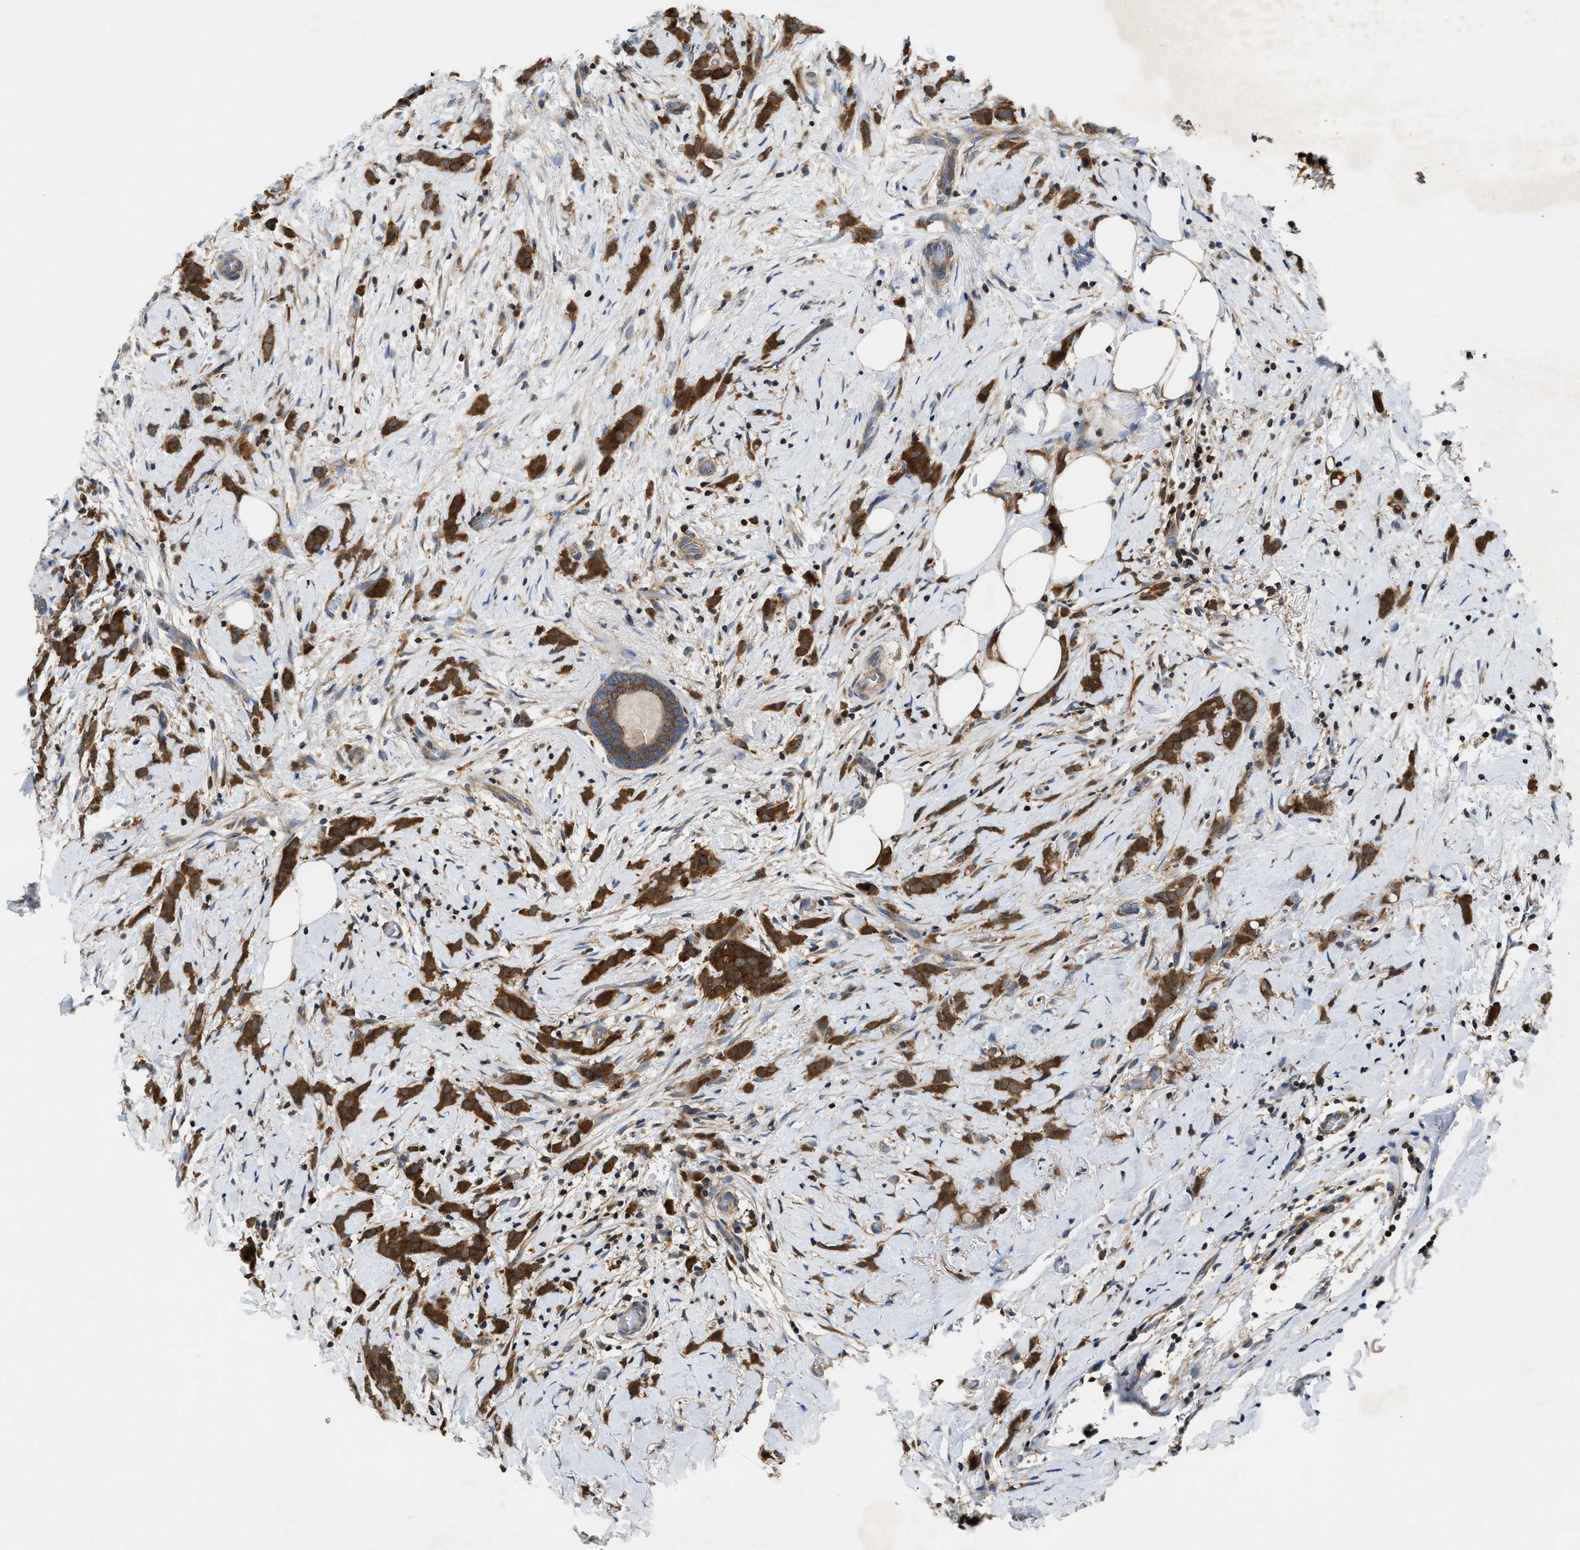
{"staining": {"intensity": "strong", "quantity": ">75%", "location": "cytoplasmic/membranous"}, "tissue": "breast cancer", "cell_type": "Tumor cells", "image_type": "cancer", "snomed": [{"axis": "morphology", "description": "Lobular carcinoma, in situ"}, {"axis": "morphology", "description": "Lobular carcinoma"}, {"axis": "topography", "description": "Breast"}], "caption": "DAB immunohistochemical staining of human breast cancer (lobular carcinoma) exhibits strong cytoplasmic/membranous protein staining in about >75% of tumor cells.", "gene": "CCM2", "patient": {"sex": "female", "age": 41}}